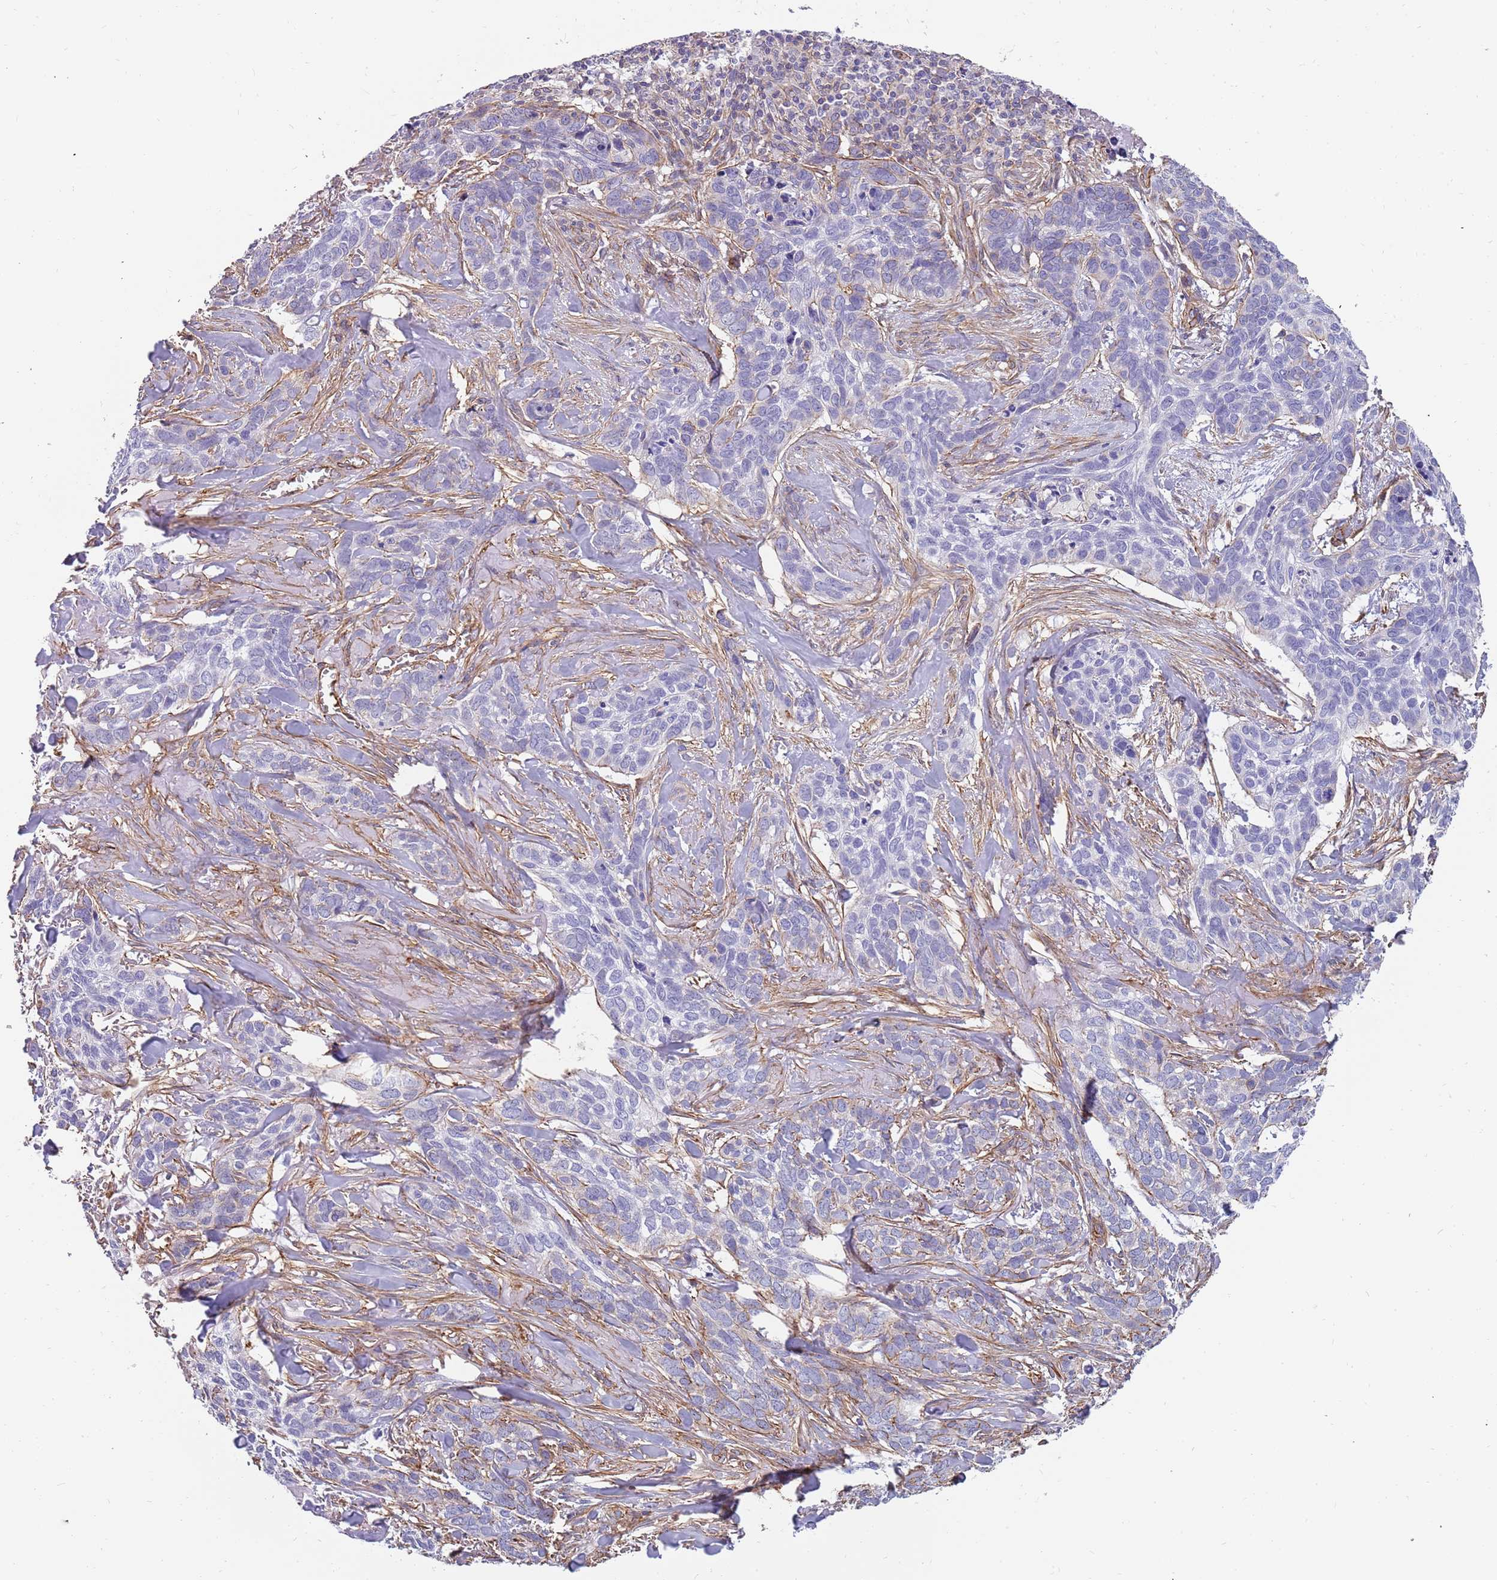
{"staining": {"intensity": "negative", "quantity": "none", "location": "none"}, "tissue": "skin cancer", "cell_type": "Tumor cells", "image_type": "cancer", "snomed": [{"axis": "morphology", "description": "Basal cell carcinoma"}, {"axis": "topography", "description": "Skin"}], "caption": "This micrograph is of basal cell carcinoma (skin) stained with immunohistochemistry (IHC) to label a protein in brown with the nuclei are counter-stained blue. There is no expression in tumor cells. (DAB (3,3'-diaminobenzidine) immunohistochemistry, high magnification).", "gene": "GFRAL", "patient": {"sex": "male", "age": 86}}